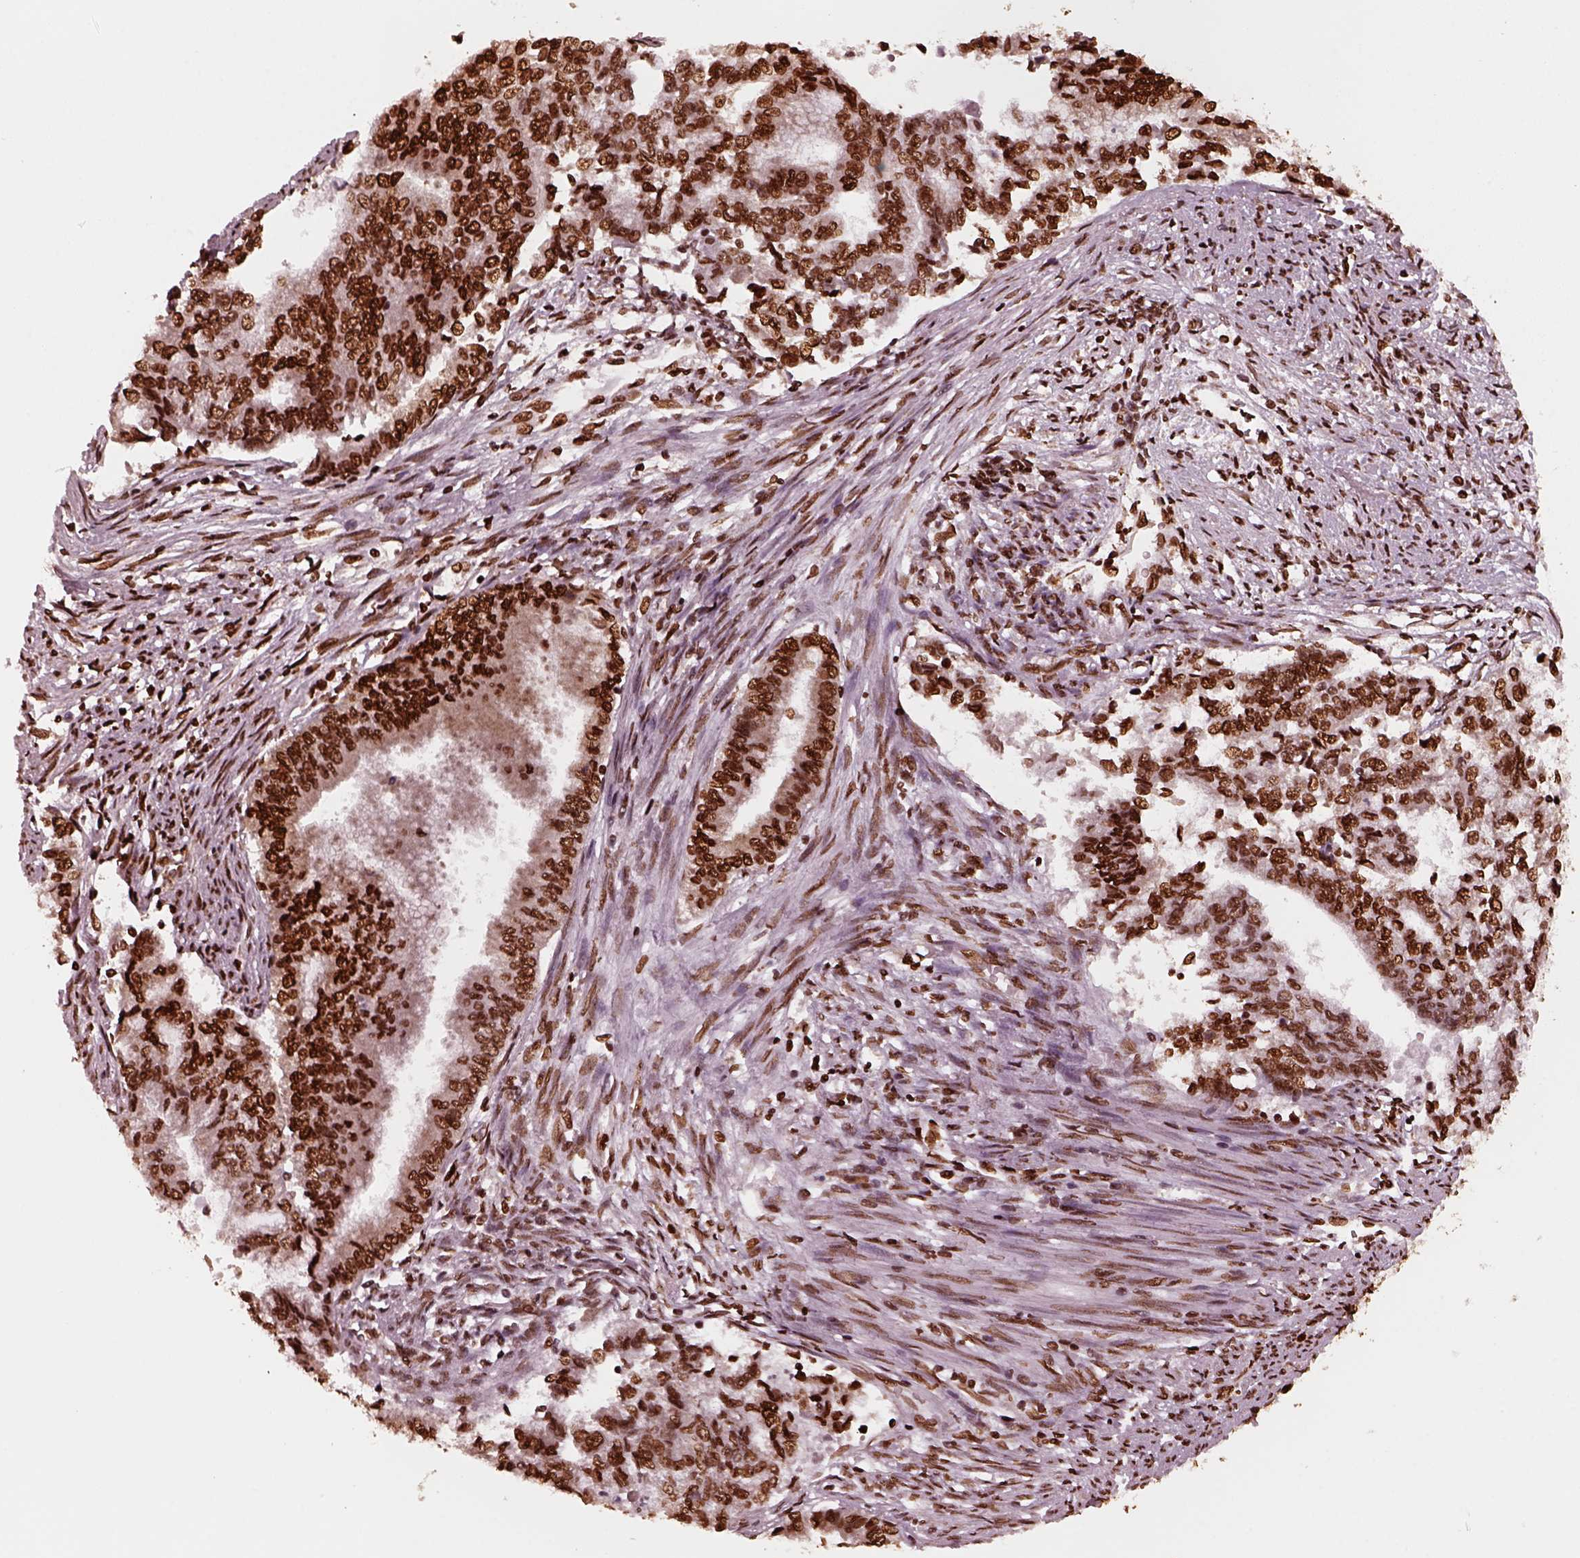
{"staining": {"intensity": "strong", "quantity": ">75%", "location": "nuclear"}, "tissue": "endometrial cancer", "cell_type": "Tumor cells", "image_type": "cancer", "snomed": [{"axis": "morphology", "description": "Adenocarcinoma, NOS"}, {"axis": "topography", "description": "Endometrium"}], "caption": "Approximately >75% of tumor cells in endometrial adenocarcinoma show strong nuclear protein expression as visualized by brown immunohistochemical staining.", "gene": "NSD1", "patient": {"sex": "female", "age": 65}}